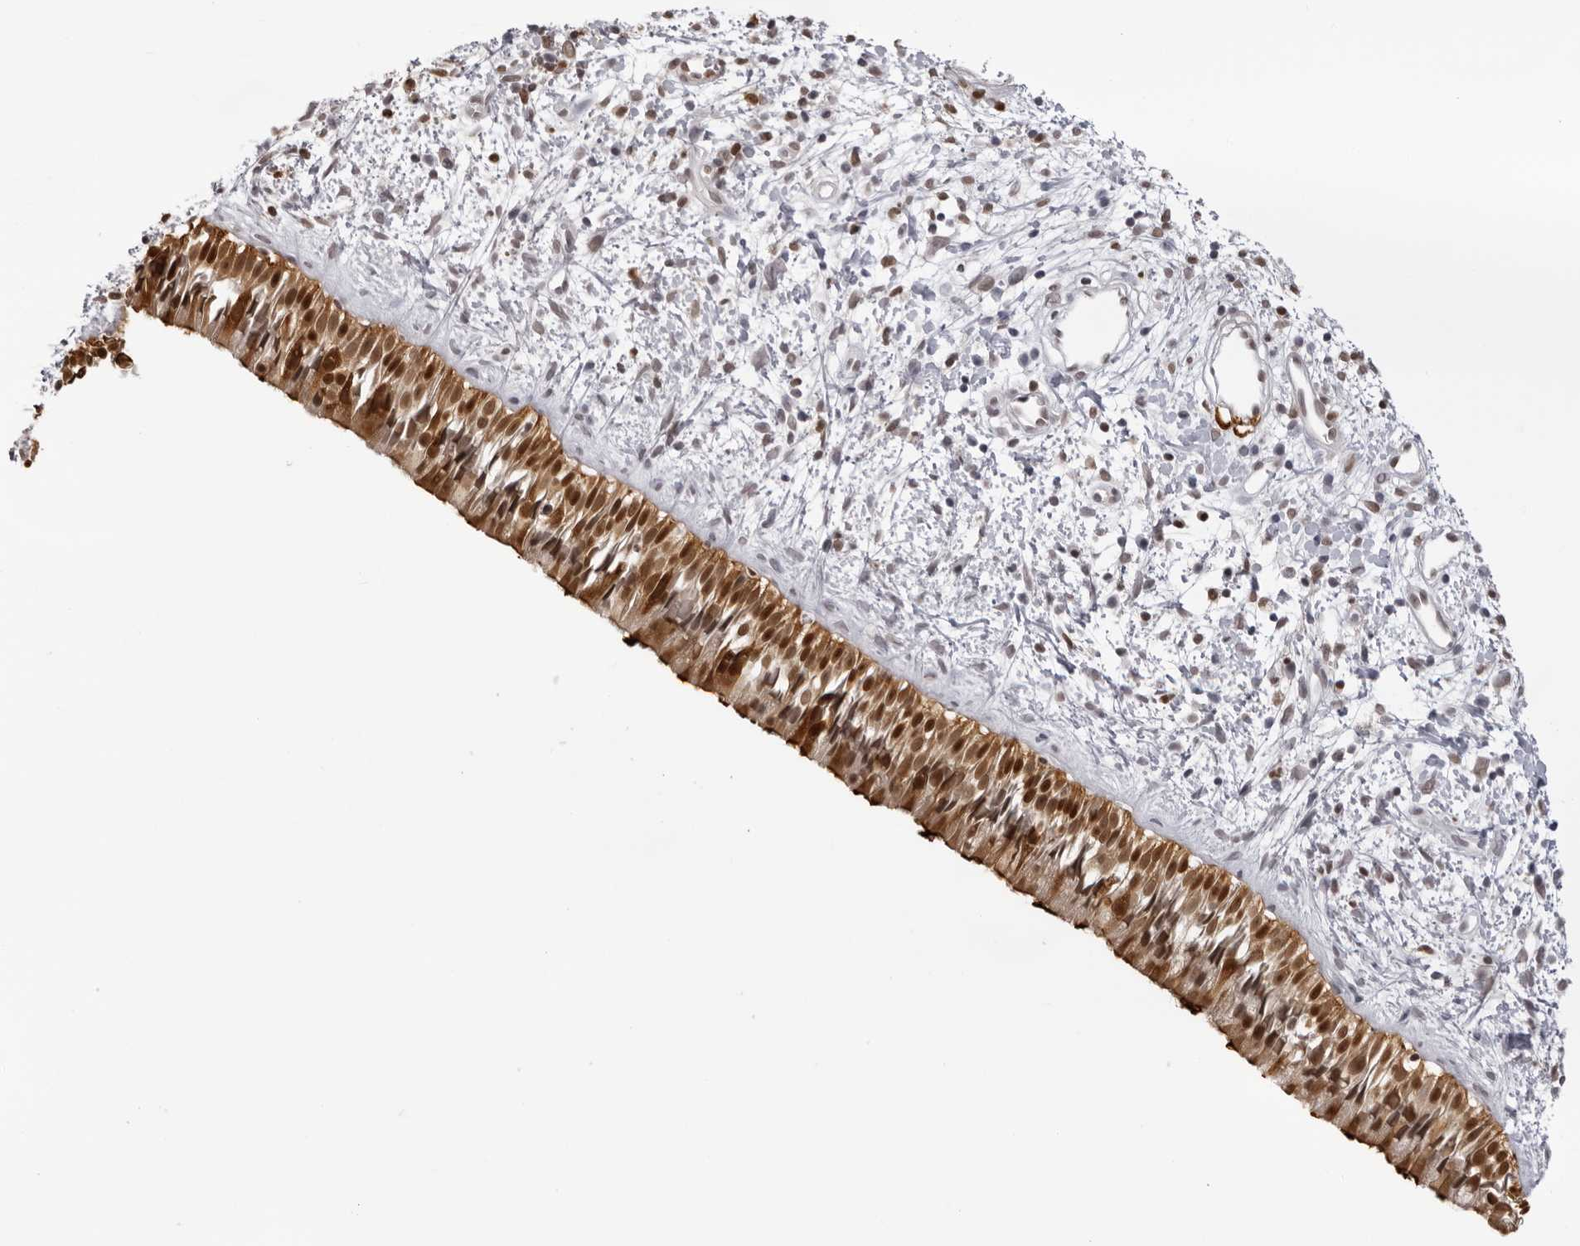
{"staining": {"intensity": "strong", "quantity": ">75%", "location": "cytoplasmic/membranous,nuclear"}, "tissue": "nasopharynx", "cell_type": "Respiratory epithelial cells", "image_type": "normal", "snomed": [{"axis": "morphology", "description": "Normal tissue, NOS"}, {"axis": "topography", "description": "Nasopharynx"}], "caption": "Immunohistochemical staining of unremarkable nasopharynx shows >75% levels of strong cytoplasmic/membranous,nuclear protein staining in approximately >75% of respiratory epithelial cells. The staining was performed using DAB (3,3'-diaminobenzidine), with brown indicating positive protein expression. Nuclei are stained blue with hematoxylin.", "gene": "HSPA4", "patient": {"sex": "male", "age": 22}}